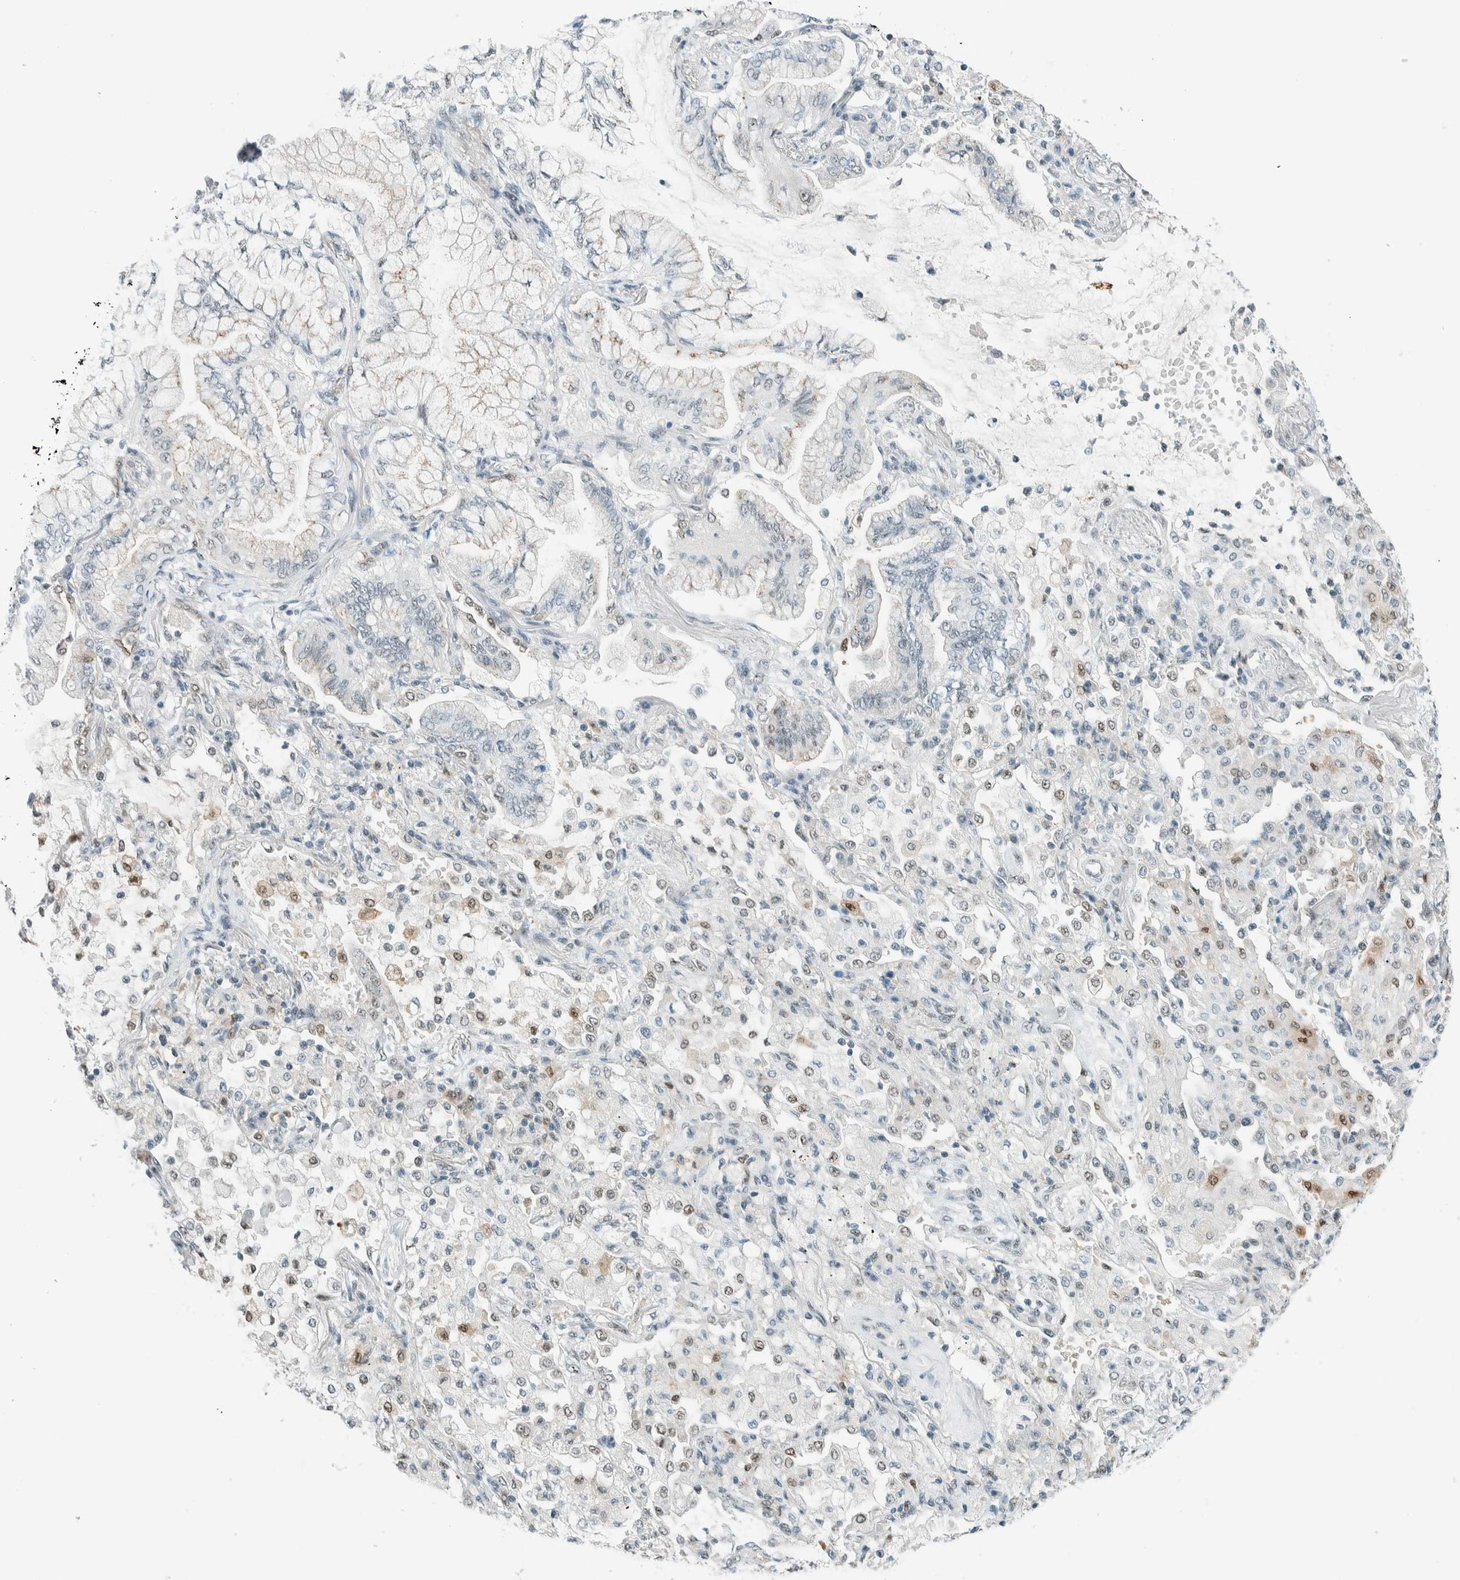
{"staining": {"intensity": "weak", "quantity": "25%-75%", "location": "cytoplasmic/membranous,nuclear"}, "tissue": "lung cancer", "cell_type": "Tumor cells", "image_type": "cancer", "snomed": [{"axis": "morphology", "description": "Adenocarcinoma, NOS"}, {"axis": "topography", "description": "Lung"}], "caption": "A histopathology image of human lung adenocarcinoma stained for a protein reveals weak cytoplasmic/membranous and nuclear brown staining in tumor cells.", "gene": "CYSRT1", "patient": {"sex": "female", "age": 70}}